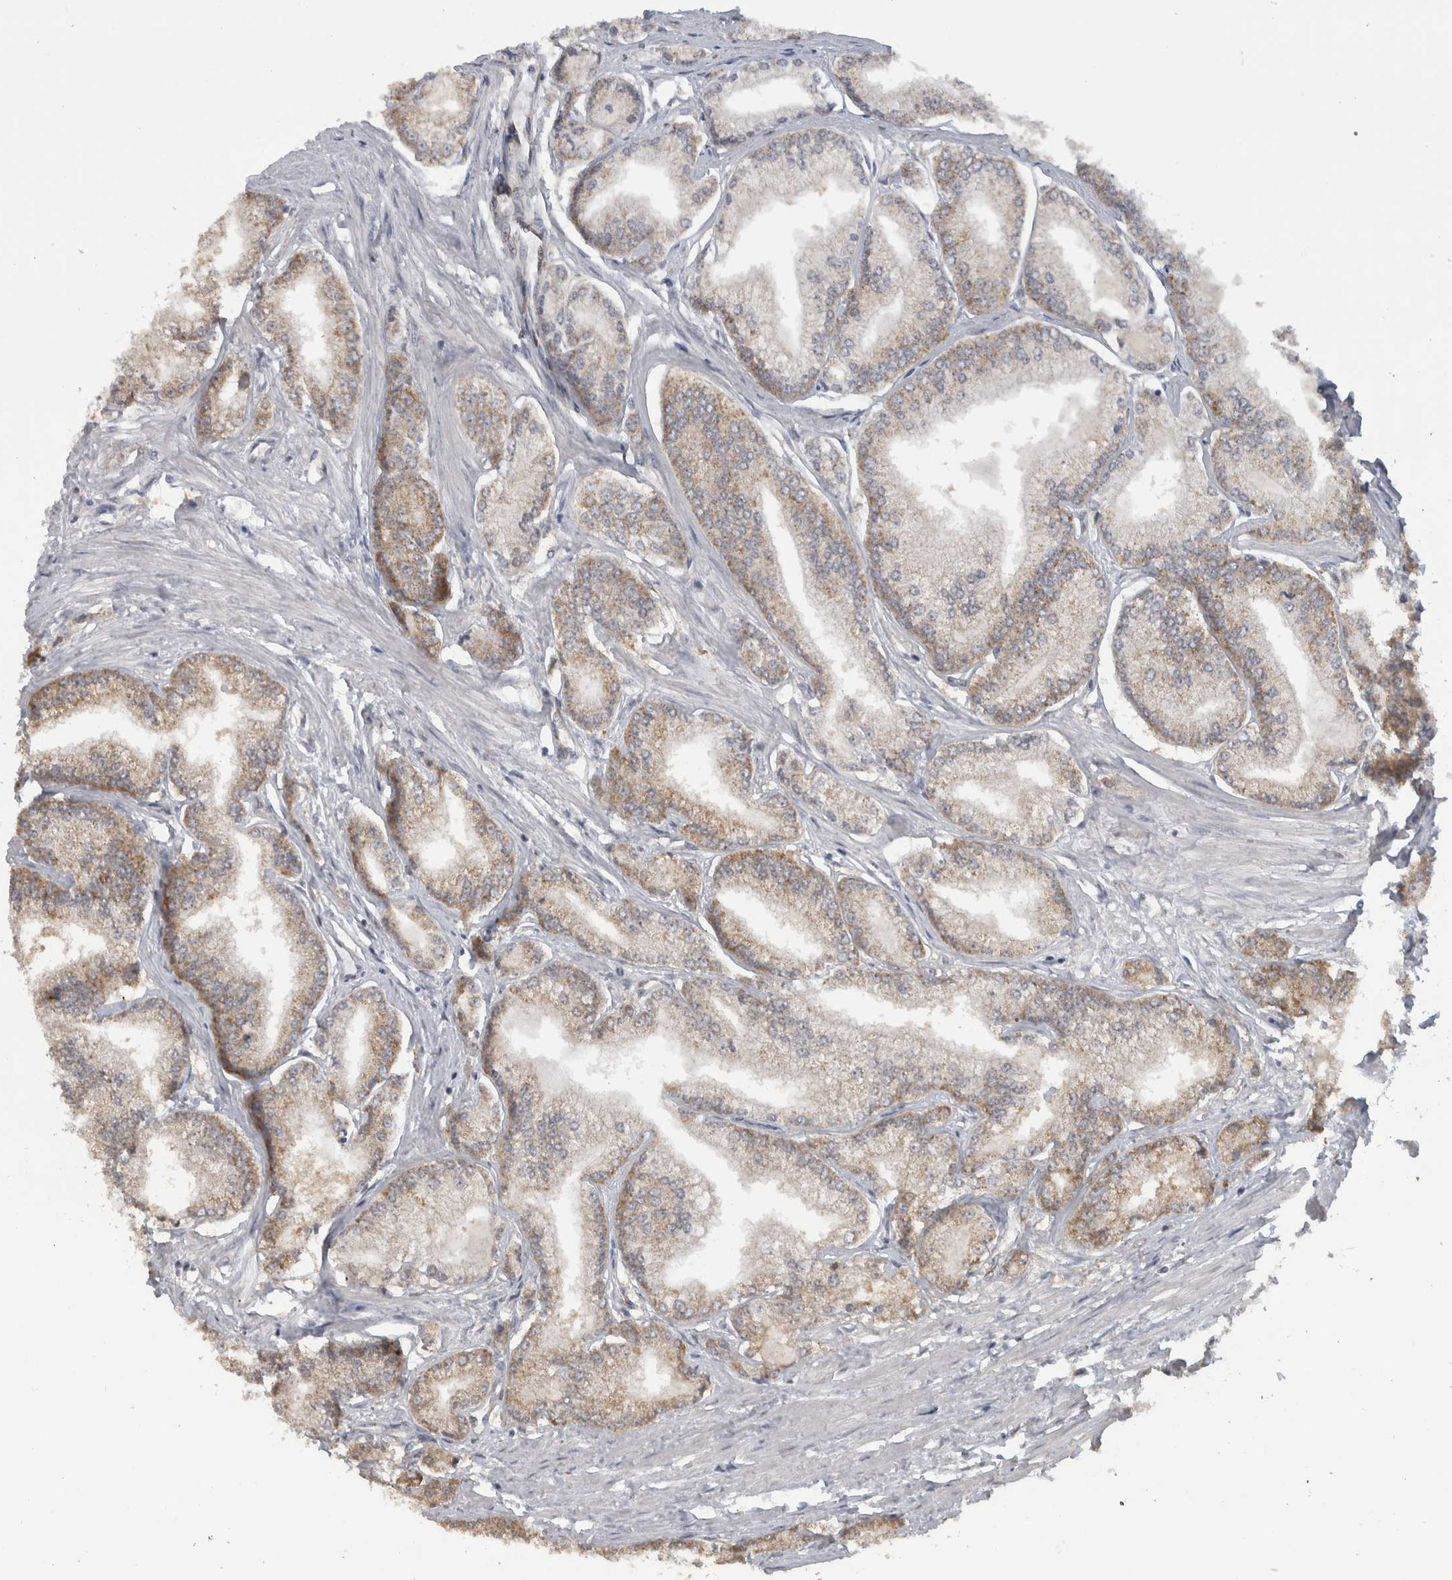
{"staining": {"intensity": "weak", "quantity": ">75%", "location": "cytoplasmic/membranous"}, "tissue": "prostate cancer", "cell_type": "Tumor cells", "image_type": "cancer", "snomed": [{"axis": "morphology", "description": "Adenocarcinoma, Low grade"}, {"axis": "topography", "description": "Prostate"}], "caption": "Weak cytoplasmic/membranous staining is seen in approximately >75% of tumor cells in prostate cancer.", "gene": "DYRK2", "patient": {"sex": "male", "age": 52}}